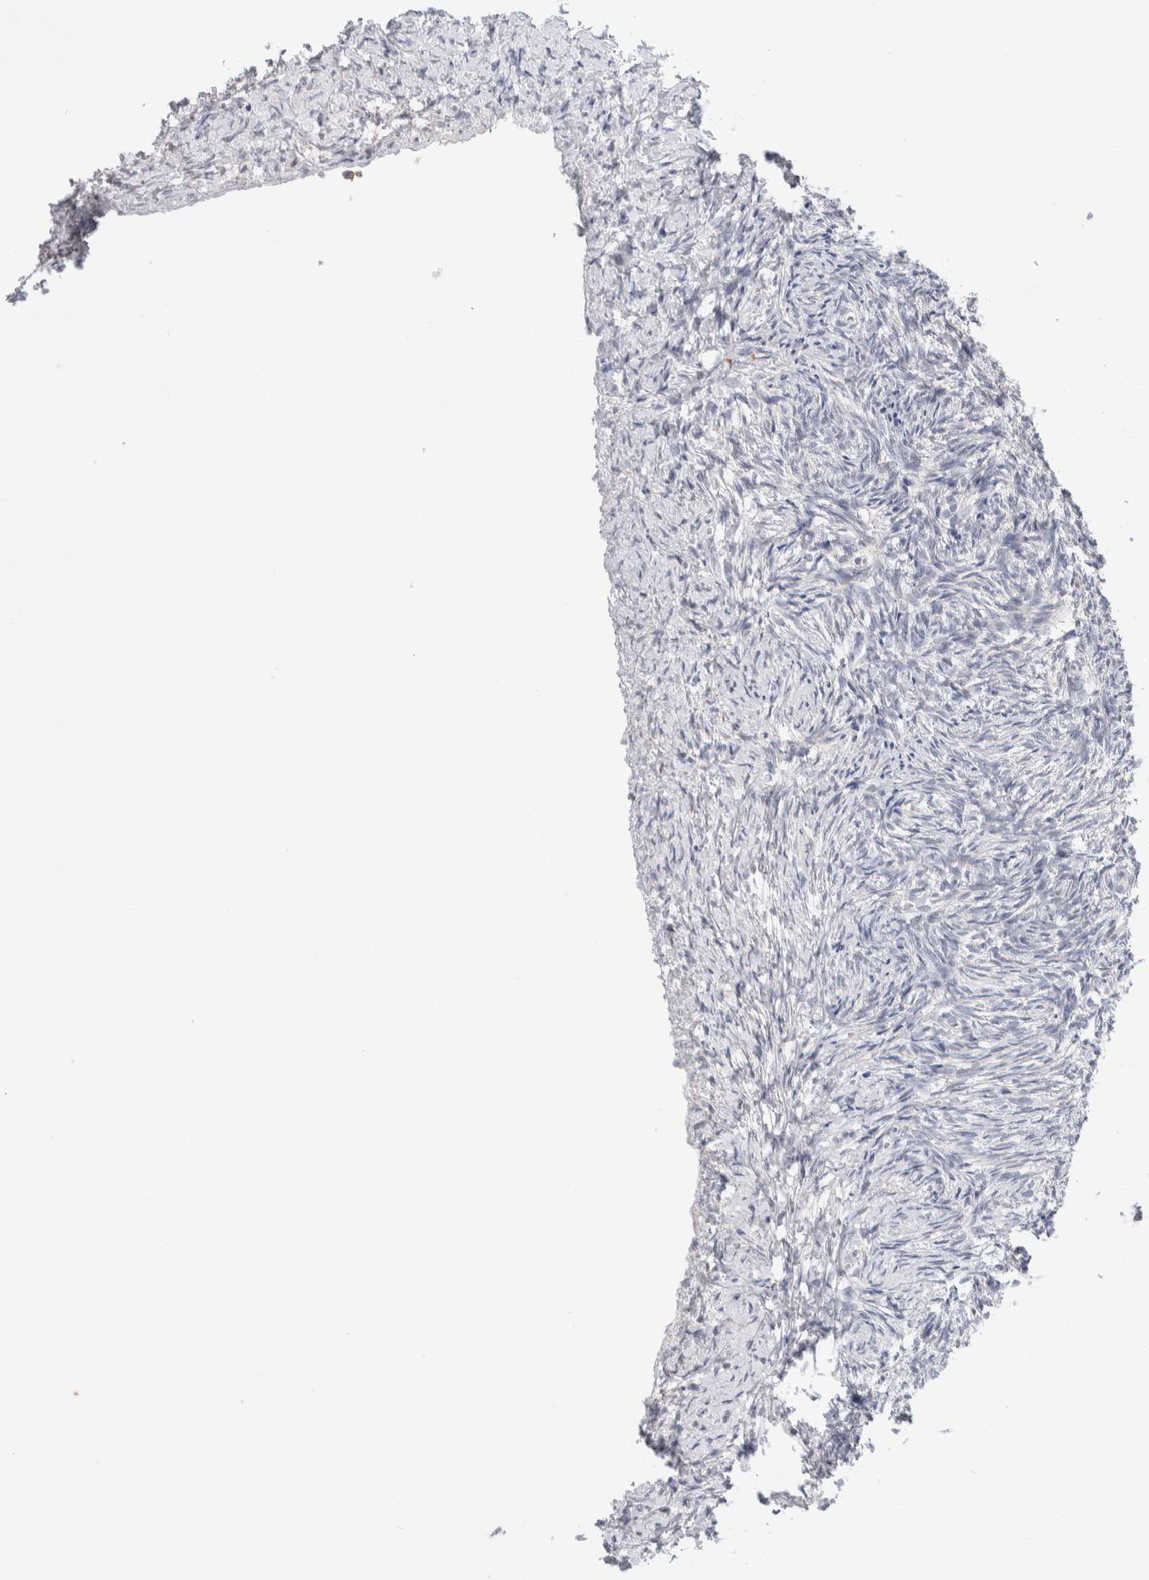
{"staining": {"intensity": "weak", "quantity": ">75%", "location": "cytoplasmic/membranous"}, "tissue": "ovary", "cell_type": "Follicle cells", "image_type": "normal", "snomed": [{"axis": "morphology", "description": "Normal tissue, NOS"}, {"axis": "topography", "description": "Ovary"}], "caption": "Immunohistochemistry (IHC) staining of benign ovary, which reveals low levels of weak cytoplasmic/membranous expression in about >75% of follicle cells indicating weak cytoplasmic/membranous protein positivity. The staining was performed using DAB (3,3'-diaminobenzidine) (brown) for protein detection and nuclei were counterstained in hematoxylin (blue).", "gene": "C1orf112", "patient": {"sex": "female", "age": 41}}